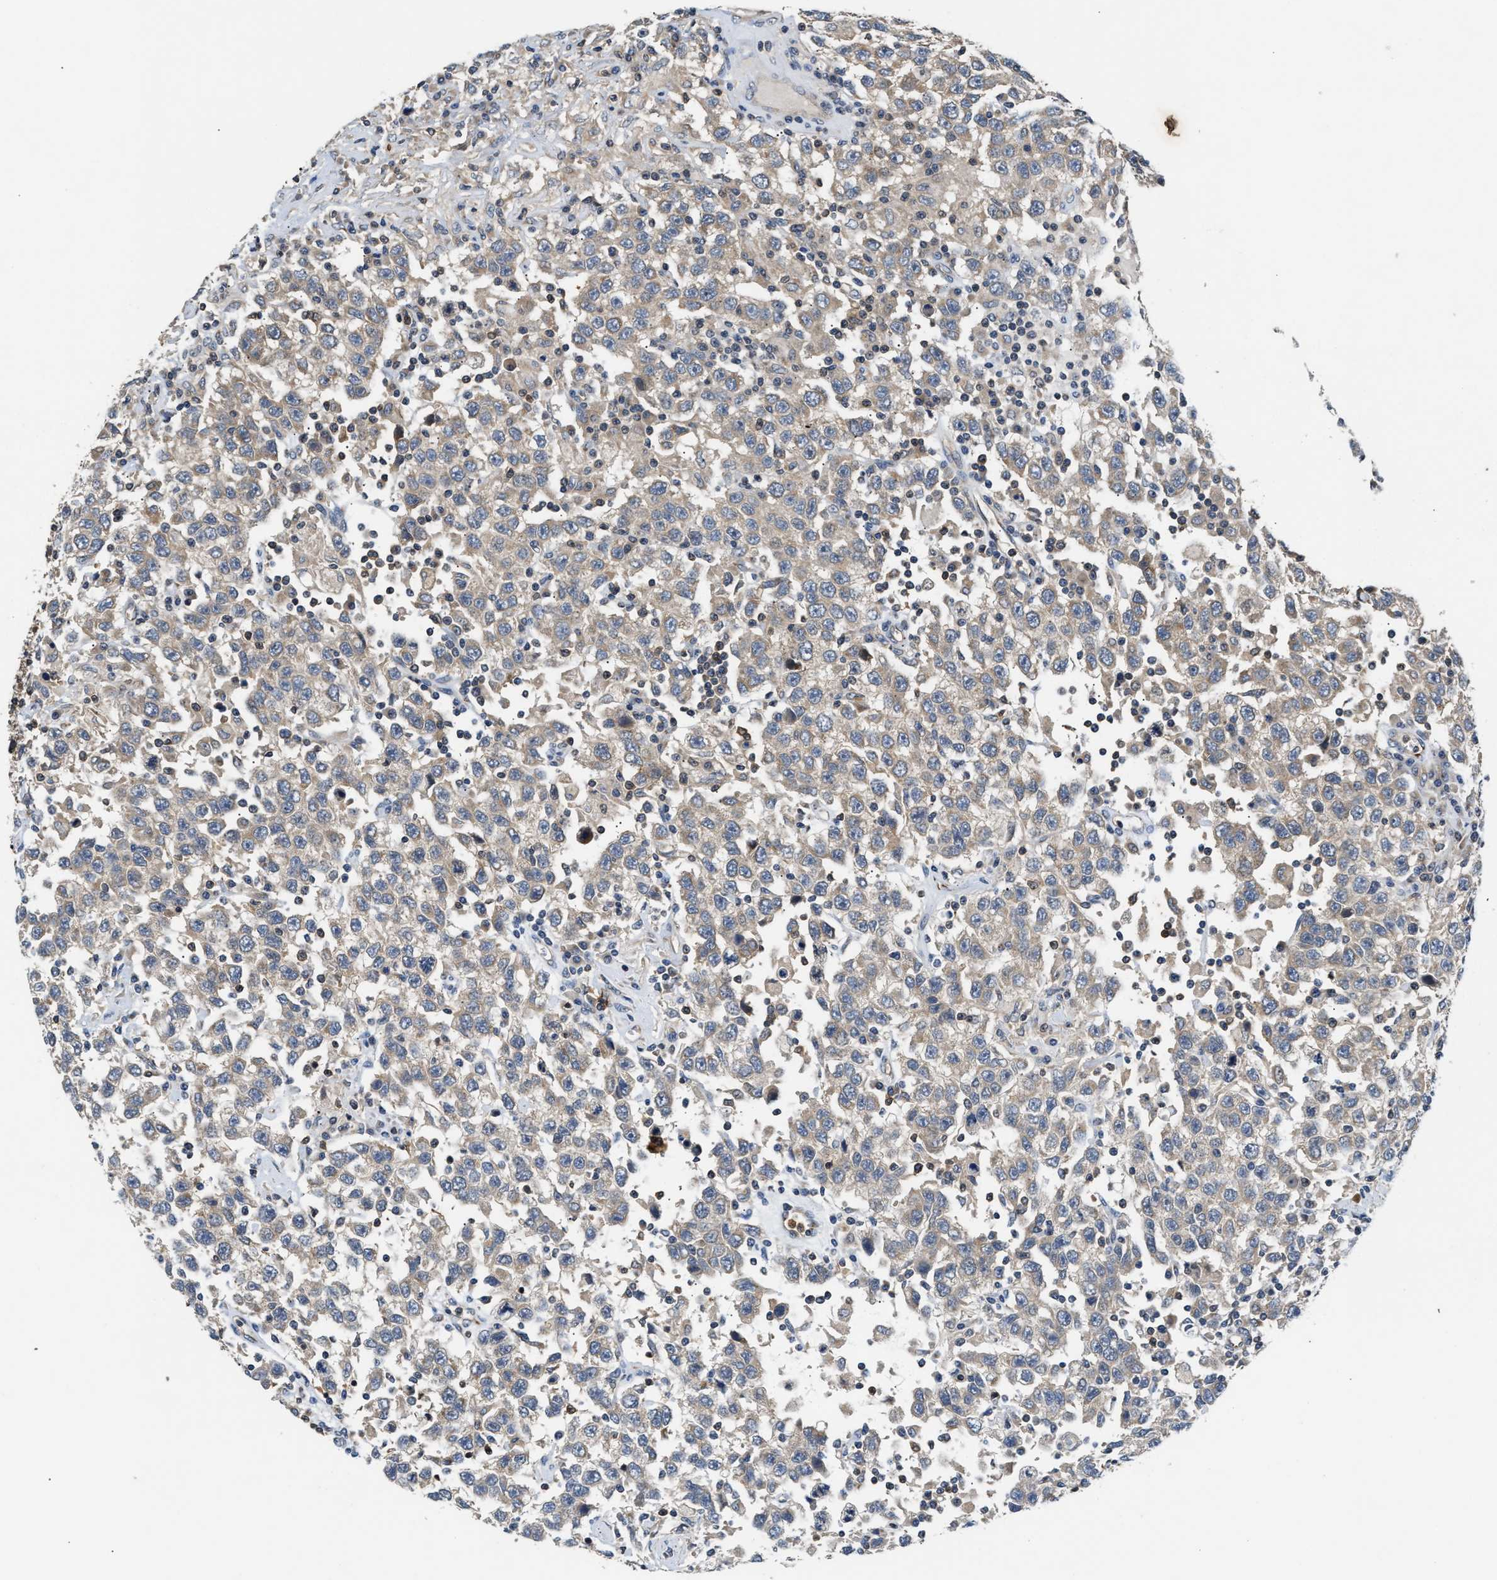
{"staining": {"intensity": "weak", "quantity": "<25%", "location": "cytoplasmic/membranous"}, "tissue": "testis cancer", "cell_type": "Tumor cells", "image_type": "cancer", "snomed": [{"axis": "morphology", "description": "Seminoma, NOS"}, {"axis": "topography", "description": "Testis"}], "caption": "There is no significant staining in tumor cells of testis cancer (seminoma). The staining was performed using DAB to visualize the protein expression in brown, while the nuclei were stained in blue with hematoxylin (Magnification: 20x).", "gene": "CHUK", "patient": {"sex": "male", "age": 41}}